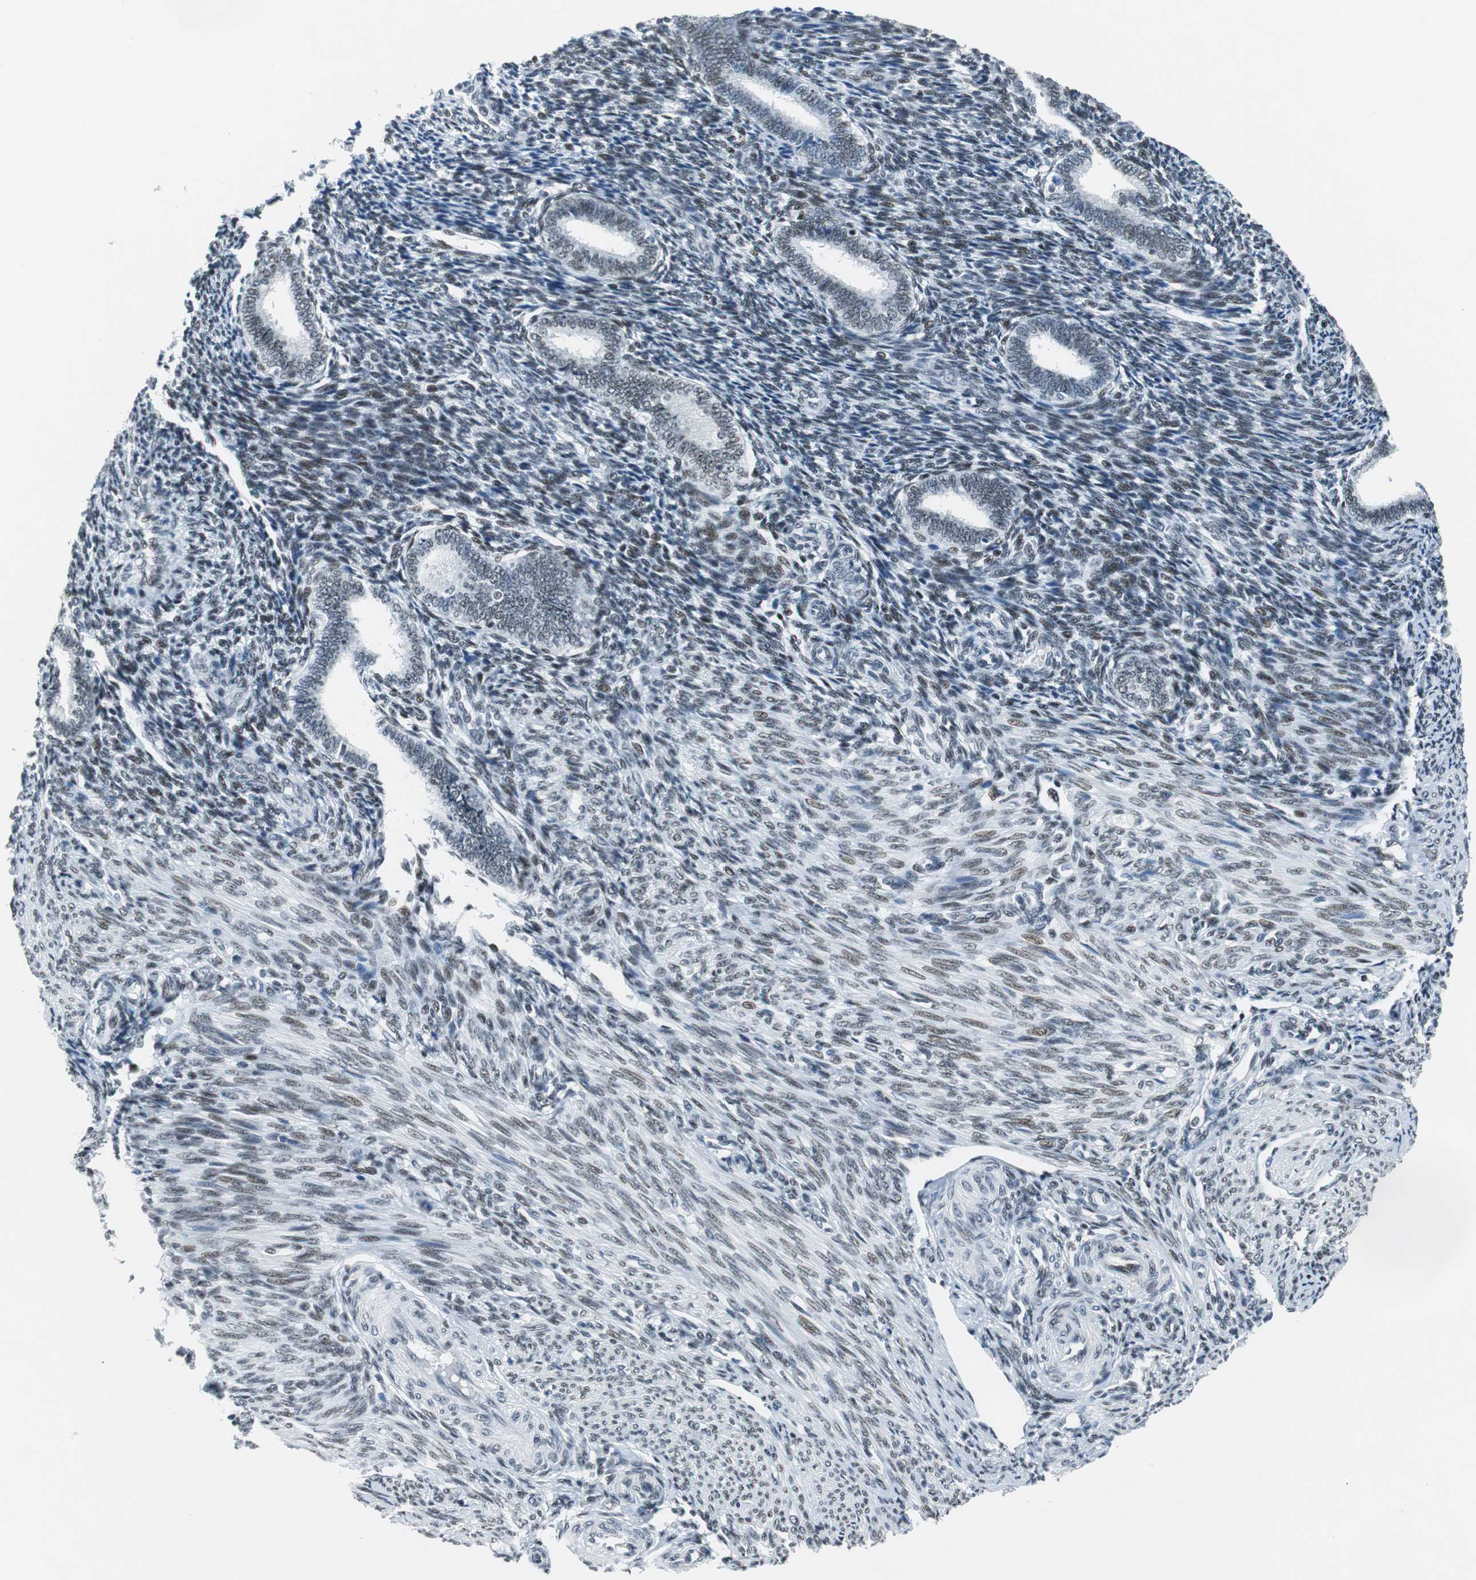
{"staining": {"intensity": "weak", "quantity": "25%-75%", "location": "nuclear"}, "tissue": "endometrium", "cell_type": "Cells in endometrial stroma", "image_type": "normal", "snomed": [{"axis": "morphology", "description": "Normal tissue, NOS"}, {"axis": "topography", "description": "Endometrium"}], "caption": "Immunohistochemistry of normal endometrium shows low levels of weak nuclear expression in about 25%-75% of cells in endometrial stroma.", "gene": "HDAC3", "patient": {"sex": "female", "age": 27}}